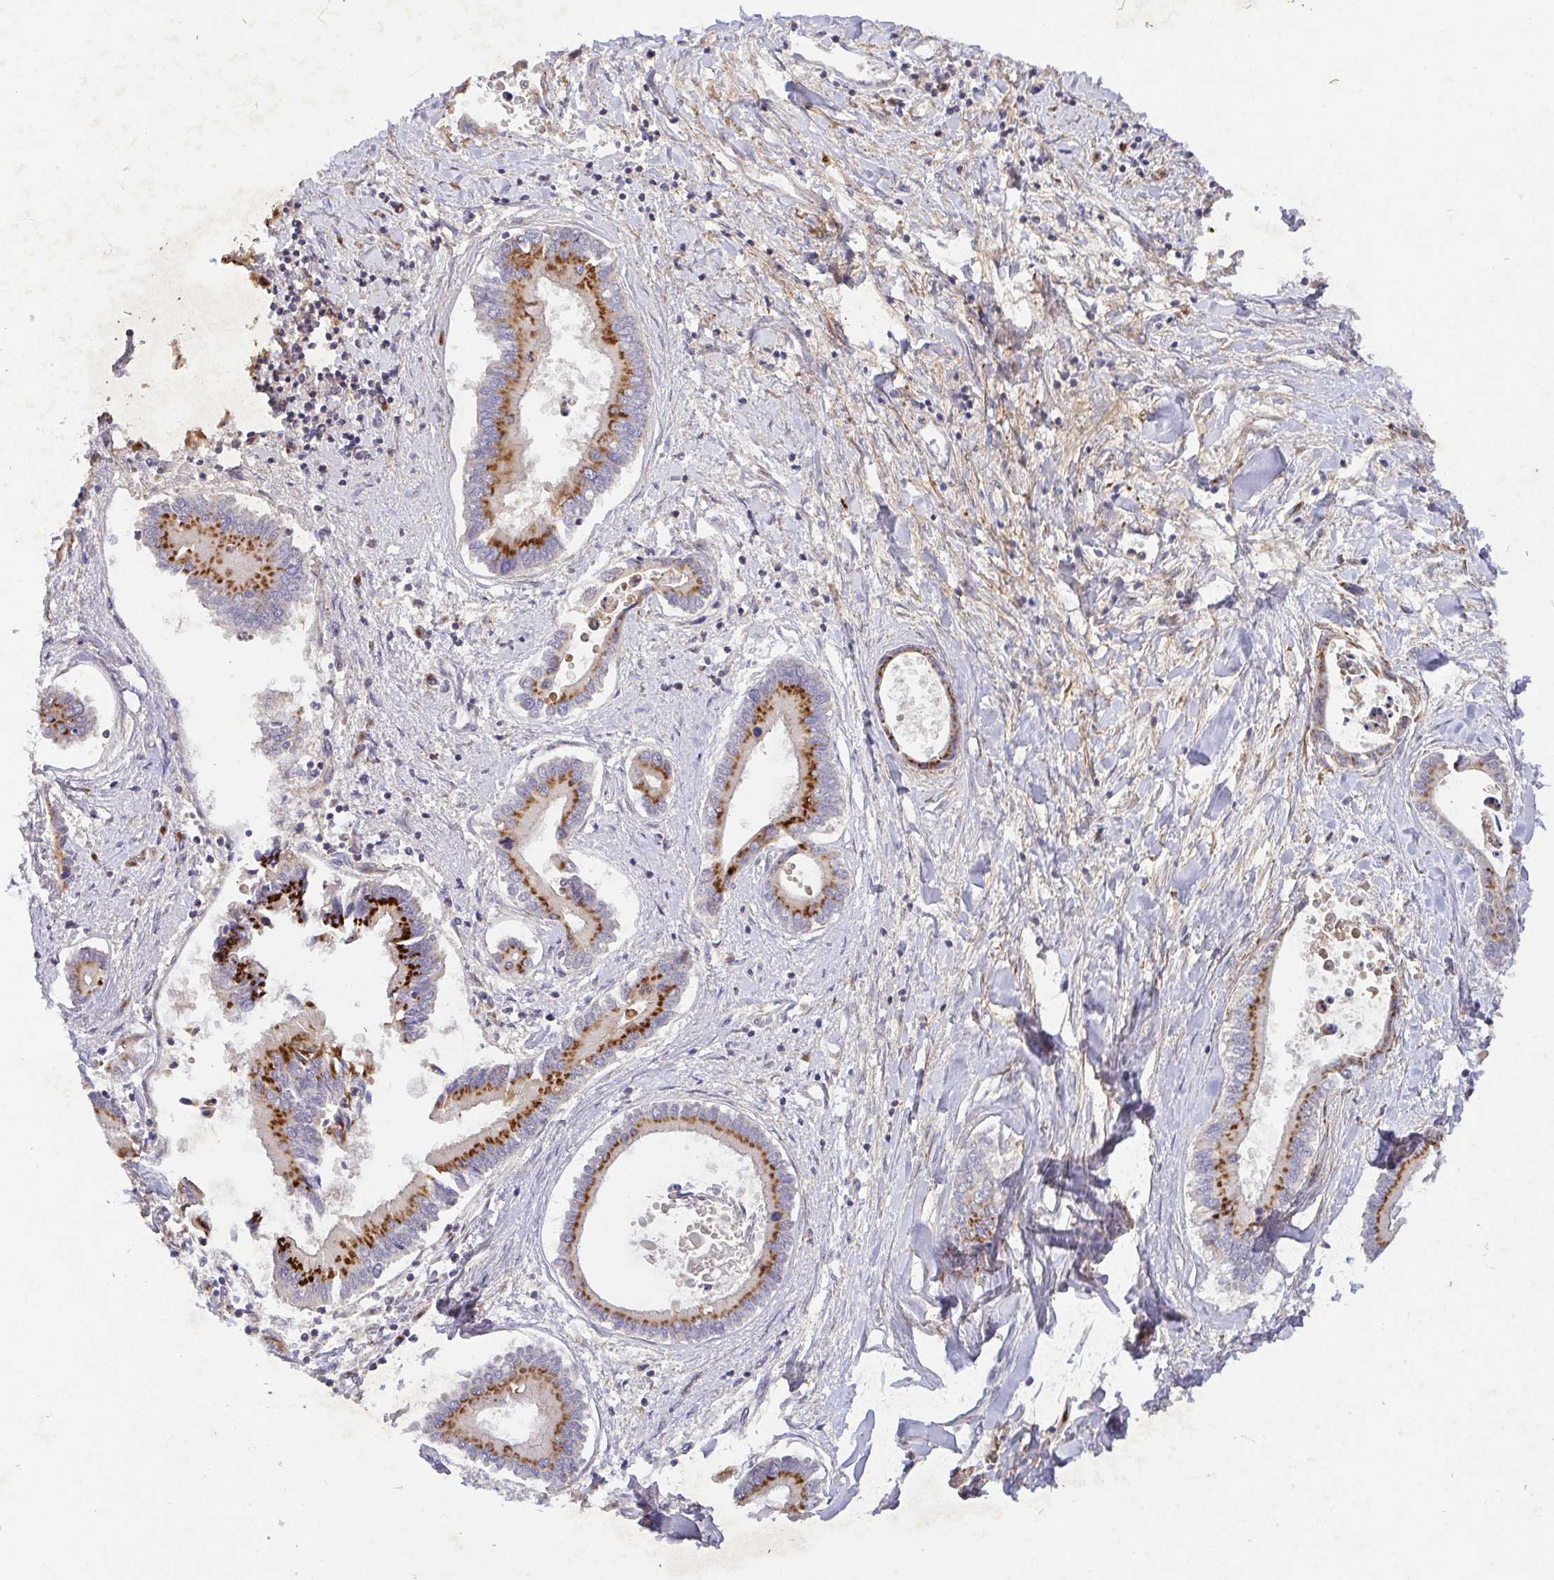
{"staining": {"intensity": "strong", "quantity": ">75%", "location": "cytoplasmic/membranous"}, "tissue": "liver cancer", "cell_type": "Tumor cells", "image_type": "cancer", "snomed": [{"axis": "morphology", "description": "Cholangiocarcinoma"}, {"axis": "topography", "description": "Liver"}], "caption": "IHC of human liver cancer shows high levels of strong cytoplasmic/membranous staining in about >75% of tumor cells.", "gene": "TM9SF4", "patient": {"sex": "male", "age": 66}}